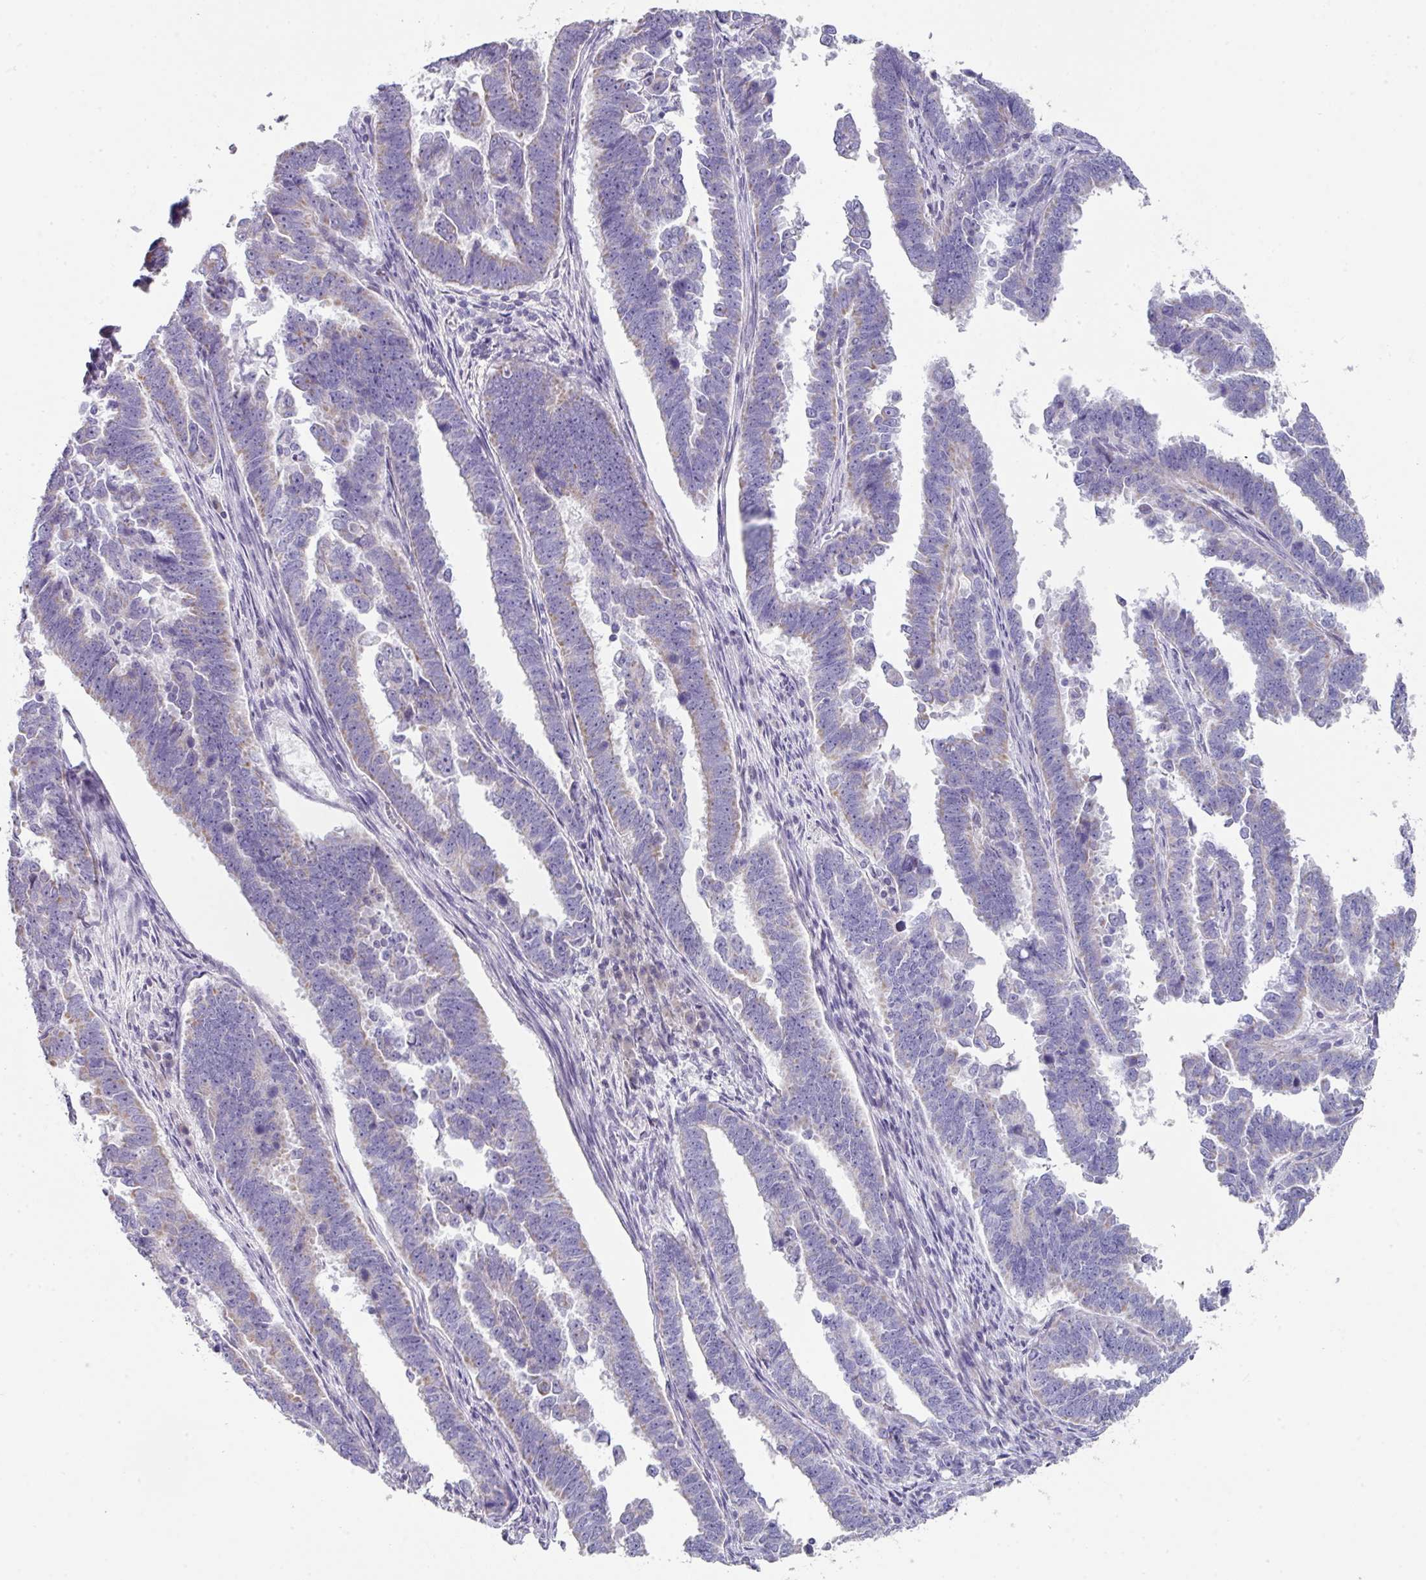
{"staining": {"intensity": "negative", "quantity": "none", "location": "none"}, "tissue": "endometrial cancer", "cell_type": "Tumor cells", "image_type": "cancer", "snomed": [{"axis": "morphology", "description": "Adenocarcinoma, NOS"}, {"axis": "topography", "description": "Endometrium"}], "caption": "There is no significant staining in tumor cells of endometrial adenocarcinoma. (DAB immunohistochemistry with hematoxylin counter stain).", "gene": "DEFB115", "patient": {"sex": "female", "age": 75}}